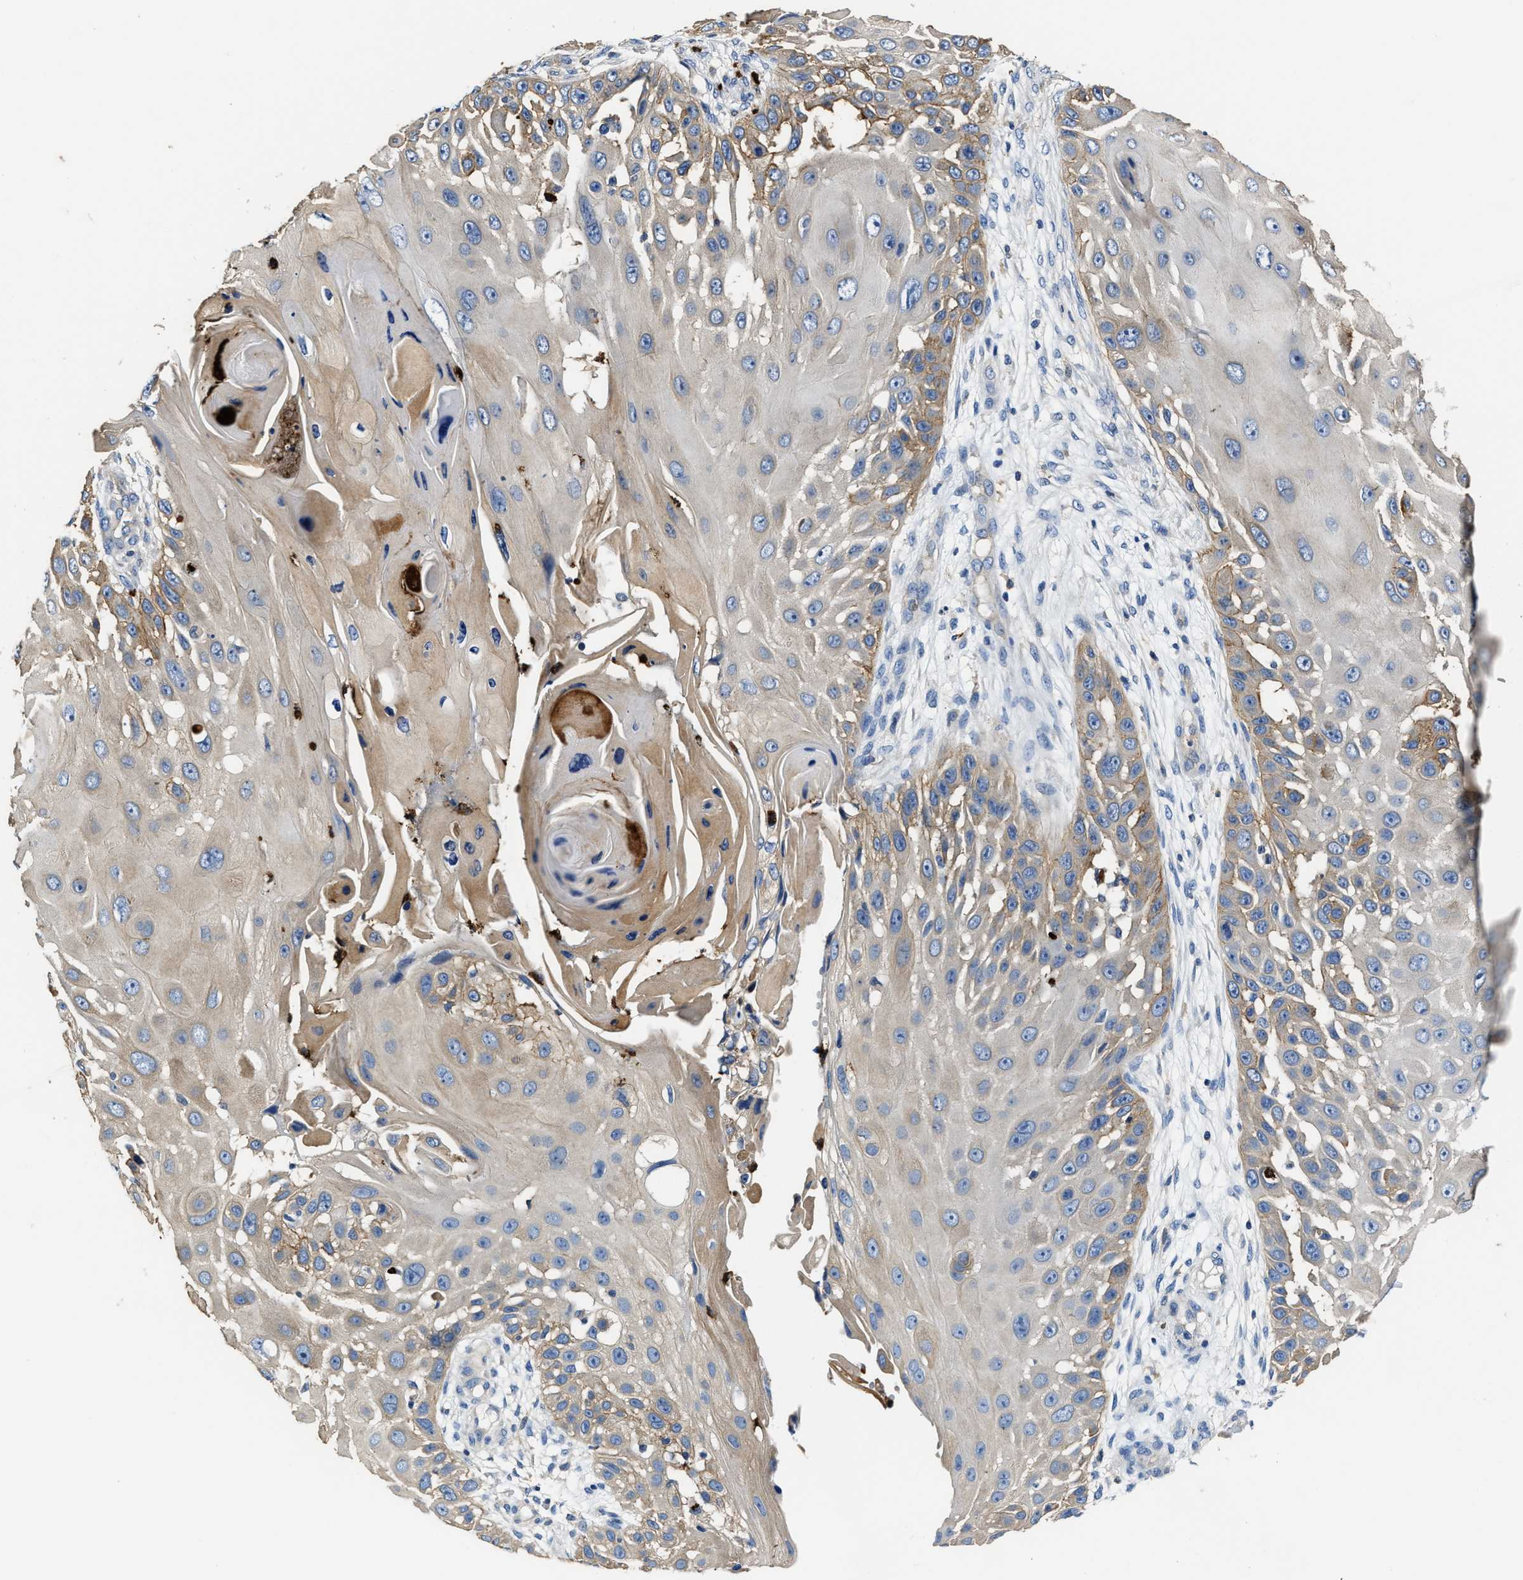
{"staining": {"intensity": "weak", "quantity": ">75%", "location": "cytoplasmic/membranous"}, "tissue": "skin cancer", "cell_type": "Tumor cells", "image_type": "cancer", "snomed": [{"axis": "morphology", "description": "Squamous cell carcinoma, NOS"}, {"axis": "topography", "description": "Skin"}], "caption": "Immunohistochemistry (IHC) staining of squamous cell carcinoma (skin), which exhibits low levels of weak cytoplasmic/membranous staining in about >75% of tumor cells indicating weak cytoplasmic/membranous protein expression. The staining was performed using DAB (brown) for protein detection and nuclei were counterstained in hematoxylin (blue).", "gene": "TRAF6", "patient": {"sex": "female", "age": 44}}